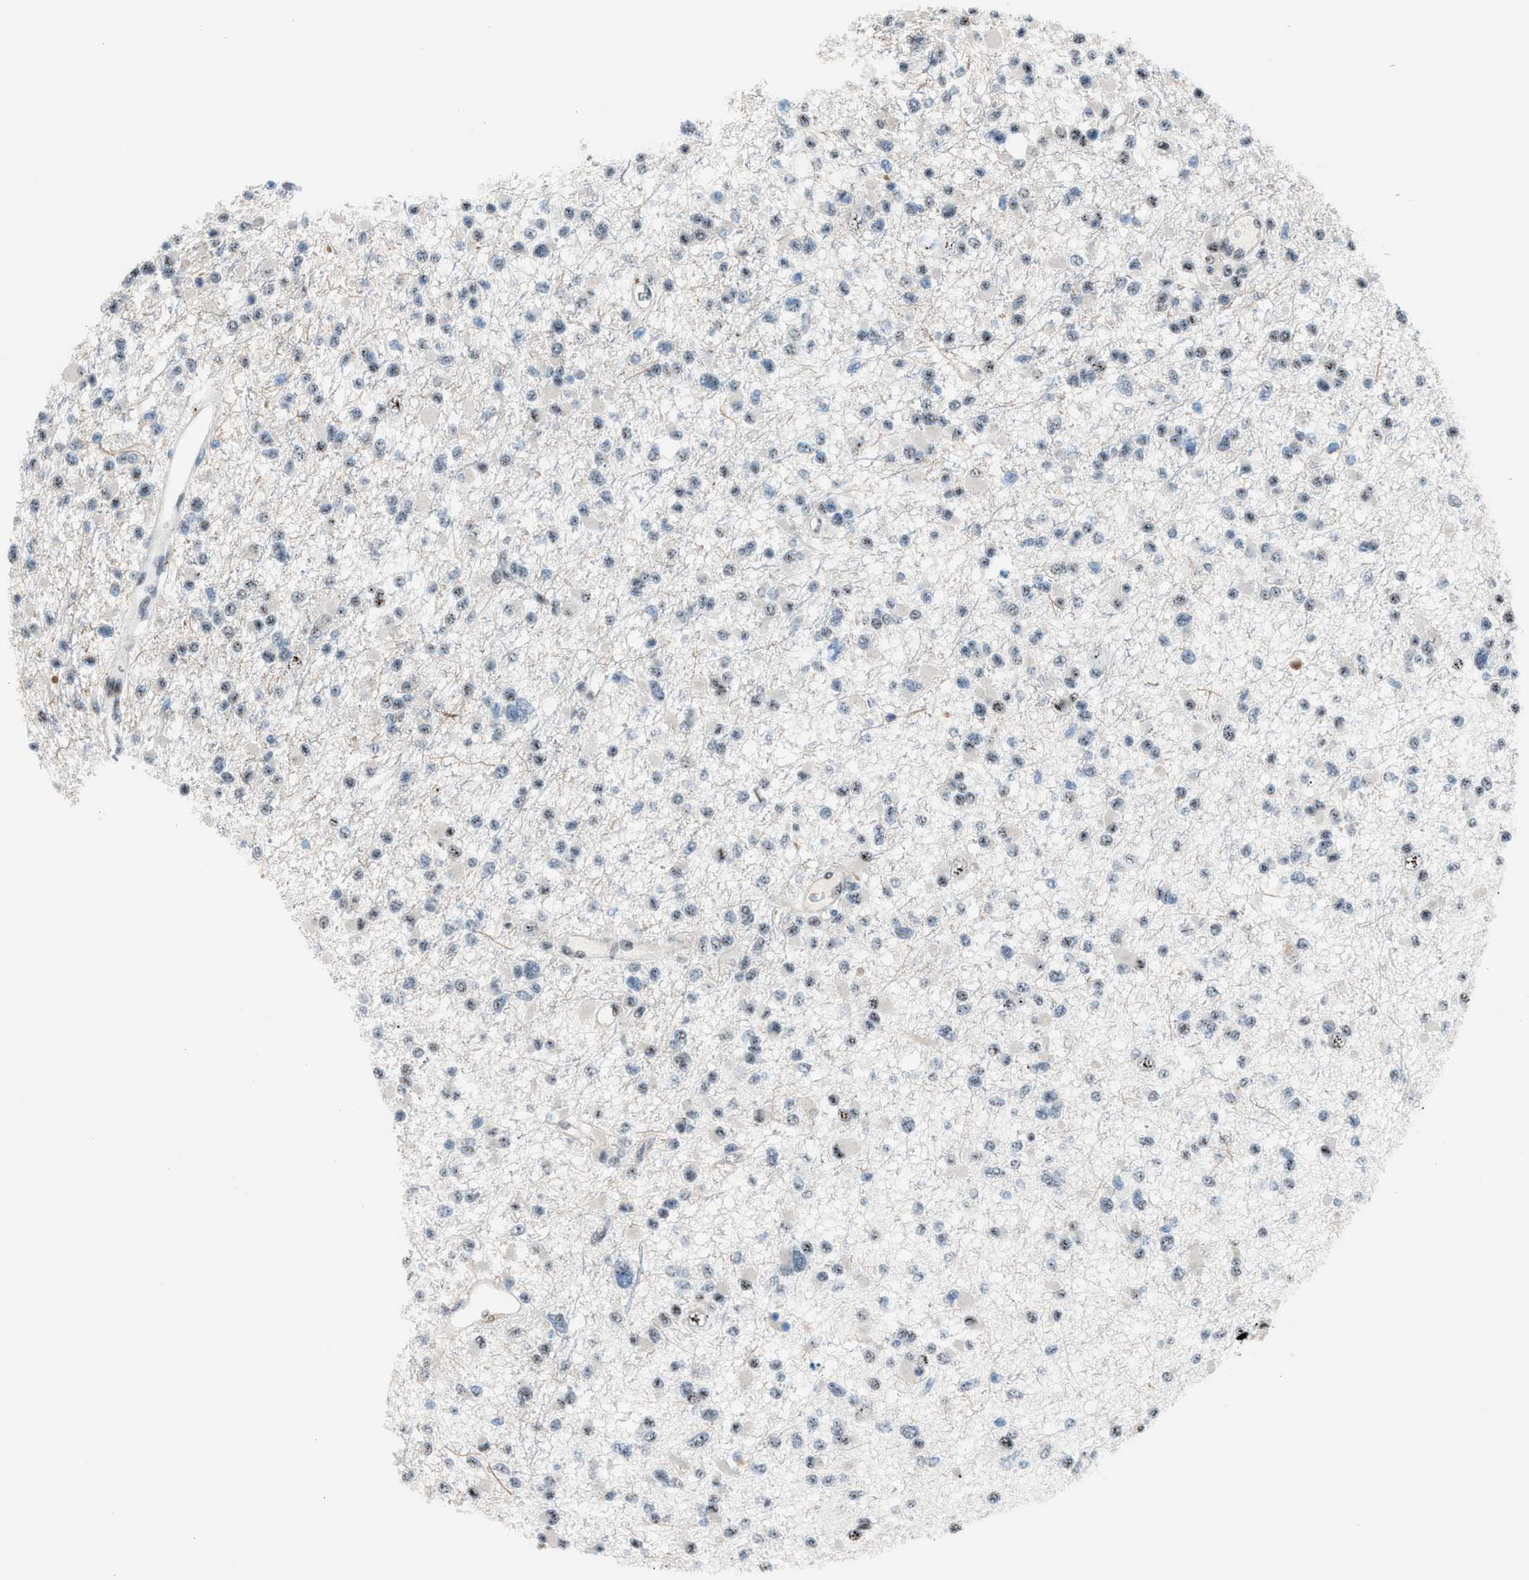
{"staining": {"intensity": "weak", "quantity": "25%-75%", "location": "nuclear"}, "tissue": "glioma", "cell_type": "Tumor cells", "image_type": "cancer", "snomed": [{"axis": "morphology", "description": "Glioma, malignant, Low grade"}, {"axis": "topography", "description": "Brain"}], "caption": "Tumor cells display low levels of weak nuclear positivity in about 25%-75% of cells in glioma.", "gene": "CENPP", "patient": {"sex": "female", "age": 22}}